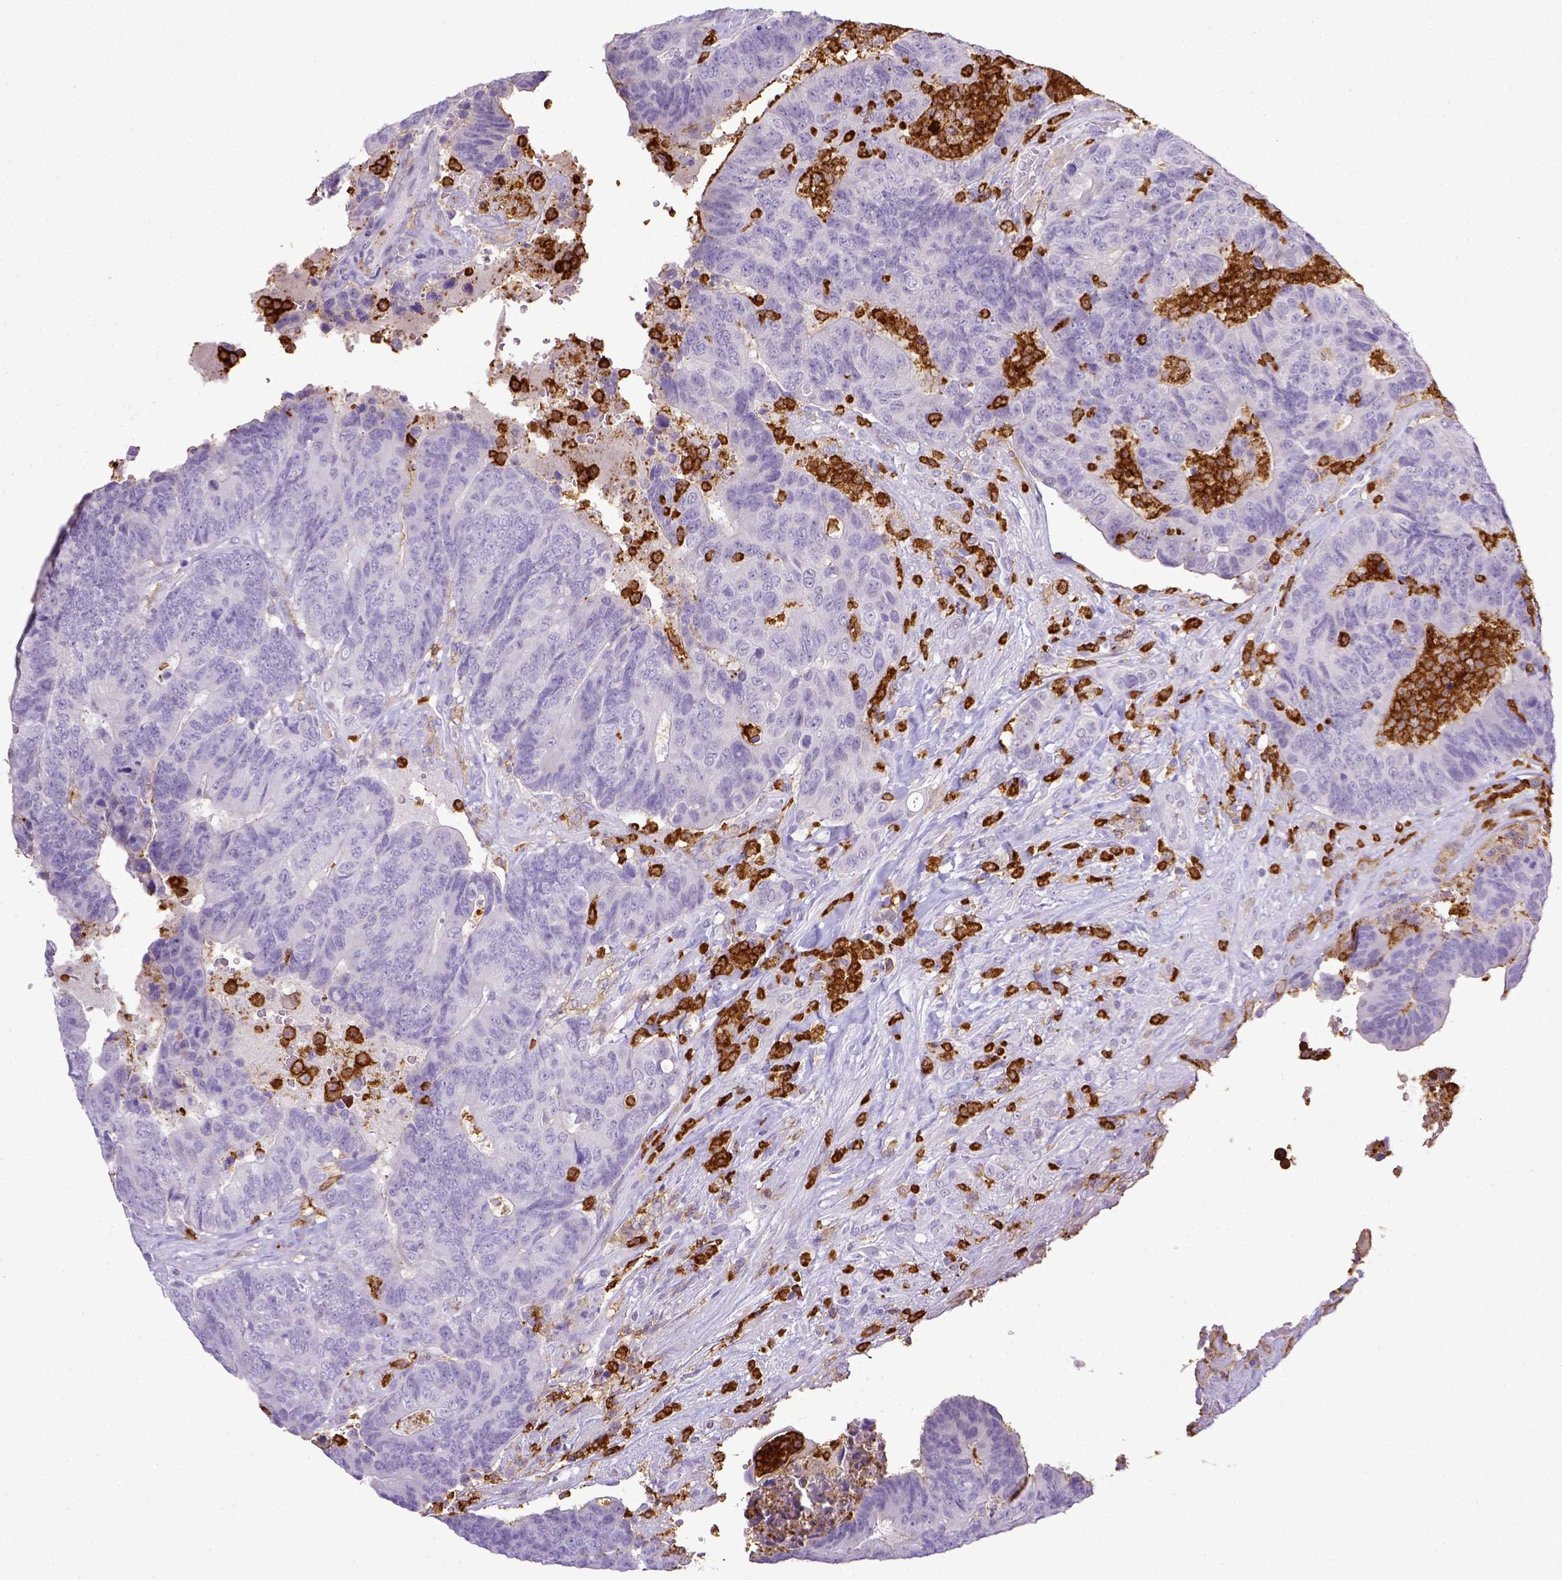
{"staining": {"intensity": "negative", "quantity": "none", "location": "none"}, "tissue": "colorectal cancer", "cell_type": "Tumor cells", "image_type": "cancer", "snomed": [{"axis": "morphology", "description": "Adenocarcinoma, NOS"}, {"axis": "topography", "description": "Colon"}], "caption": "Histopathology image shows no significant protein expression in tumor cells of colorectal cancer (adenocarcinoma).", "gene": "ITGAM", "patient": {"sex": "female", "age": 48}}